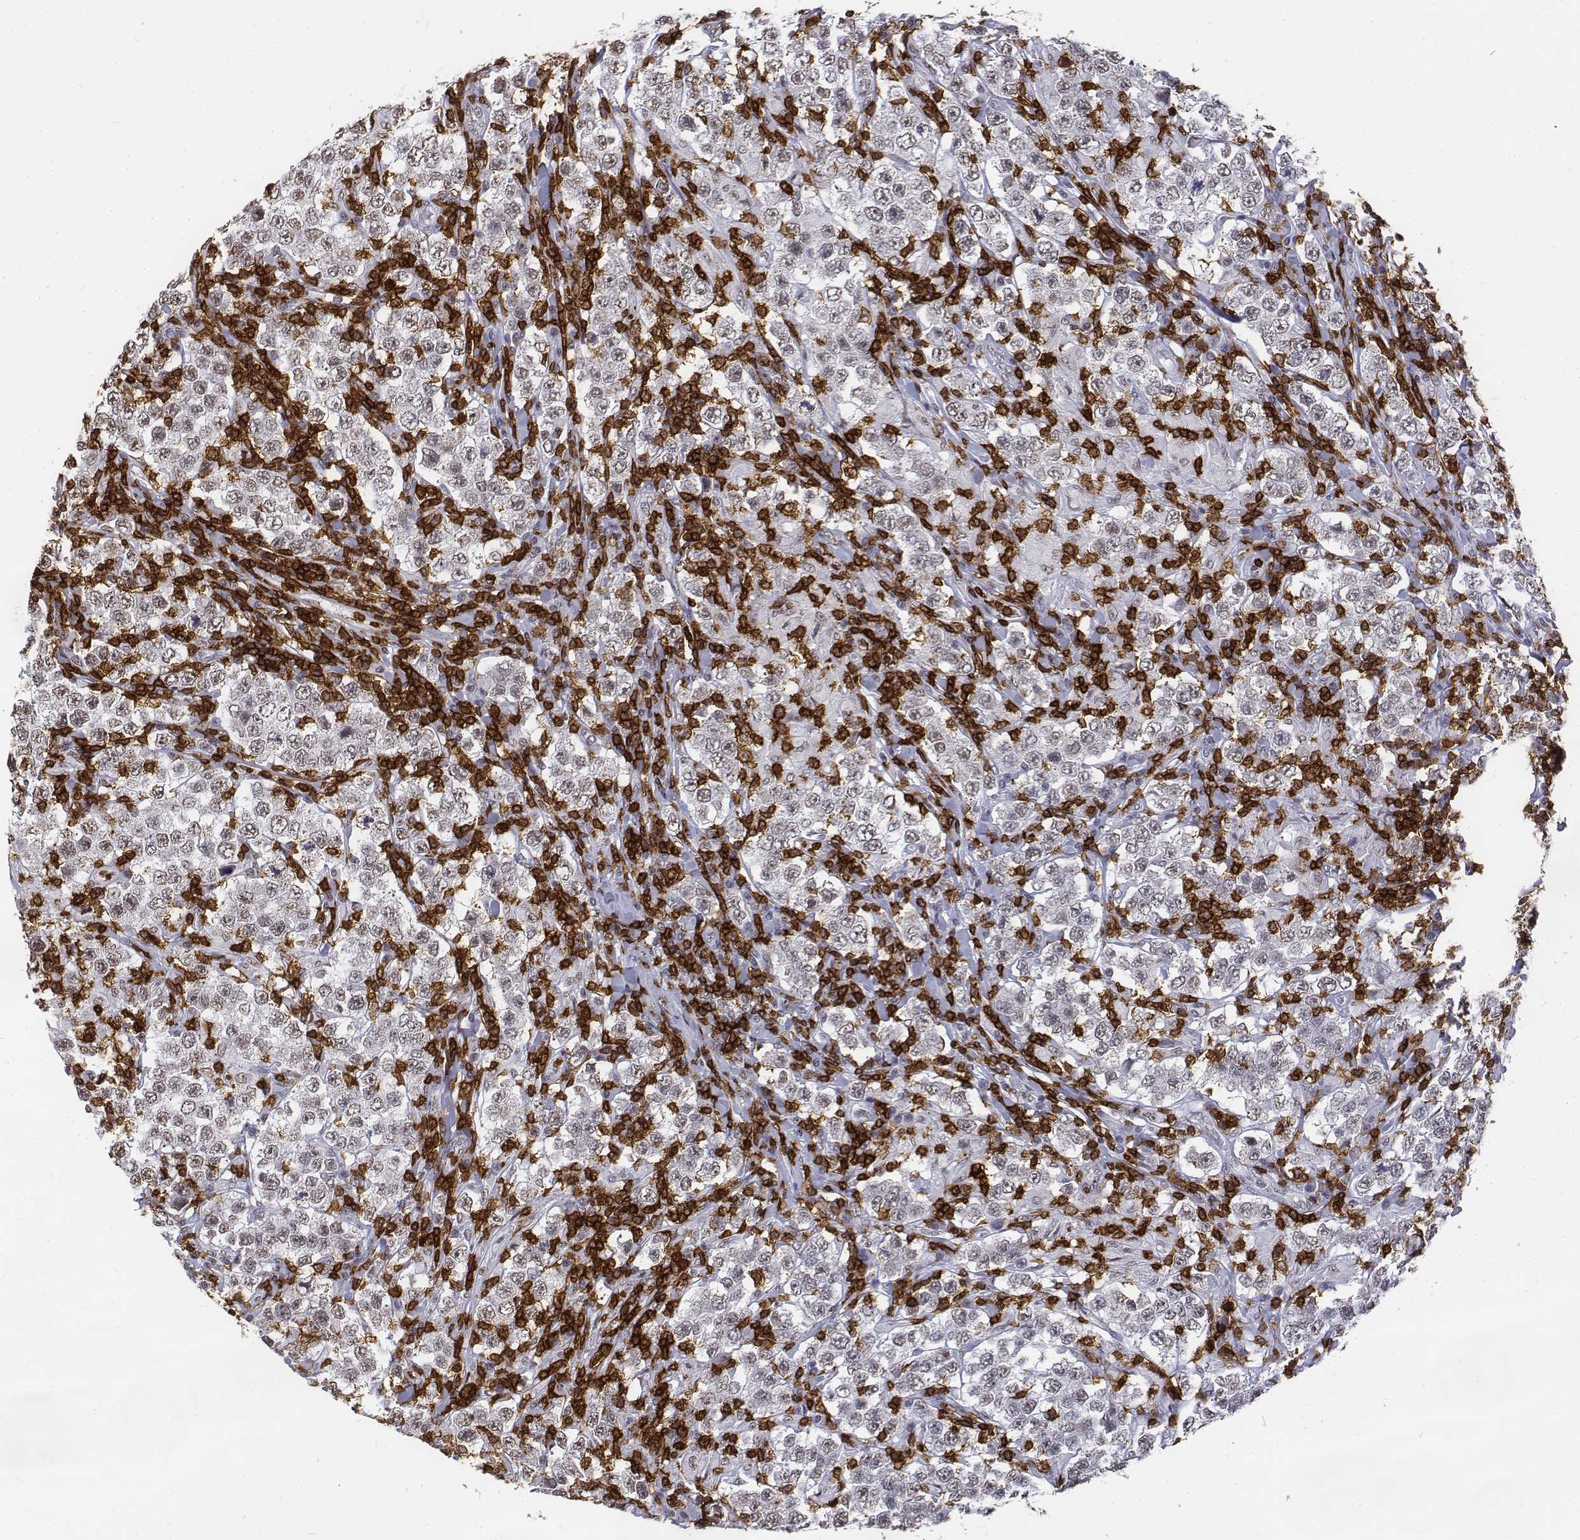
{"staining": {"intensity": "weak", "quantity": "<25%", "location": "nuclear"}, "tissue": "testis cancer", "cell_type": "Tumor cells", "image_type": "cancer", "snomed": [{"axis": "morphology", "description": "Seminoma, NOS"}, {"axis": "morphology", "description": "Carcinoma, Embryonal, NOS"}, {"axis": "topography", "description": "Testis"}], "caption": "The immunohistochemistry micrograph has no significant positivity in tumor cells of testis seminoma tissue.", "gene": "CD3E", "patient": {"sex": "male", "age": 41}}